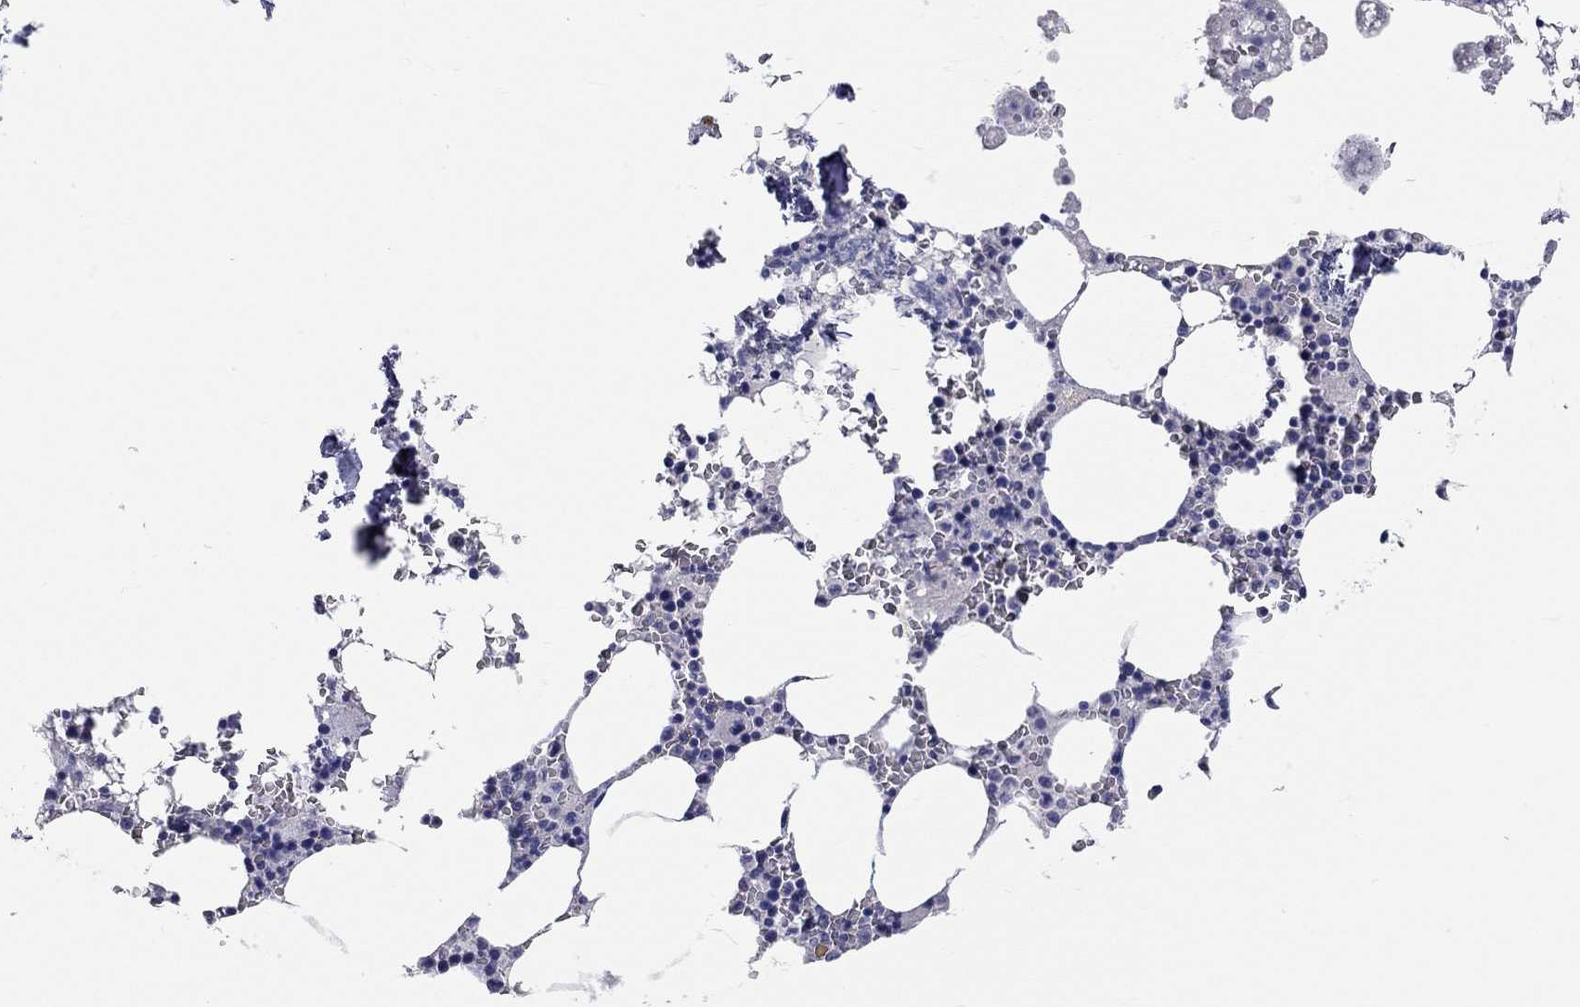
{"staining": {"intensity": "weak", "quantity": "<25%", "location": "cytoplasmic/membranous"}, "tissue": "bone marrow", "cell_type": "Hematopoietic cells", "image_type": "normal", "snomed": [{"axis": "morphology", "description": "Normal tissue, NOS"}, {"axis": "topography", "description": "Bone marrow"}], "caption": "High power microscopy micrograph of an immunohistochemistry (IHC) histopathology image of unremarkable bone marrow, revealing no significant staining in hematopoietic cells.", "gene": "RCAN1", "patient": {"sex": "female", "age": 64}}